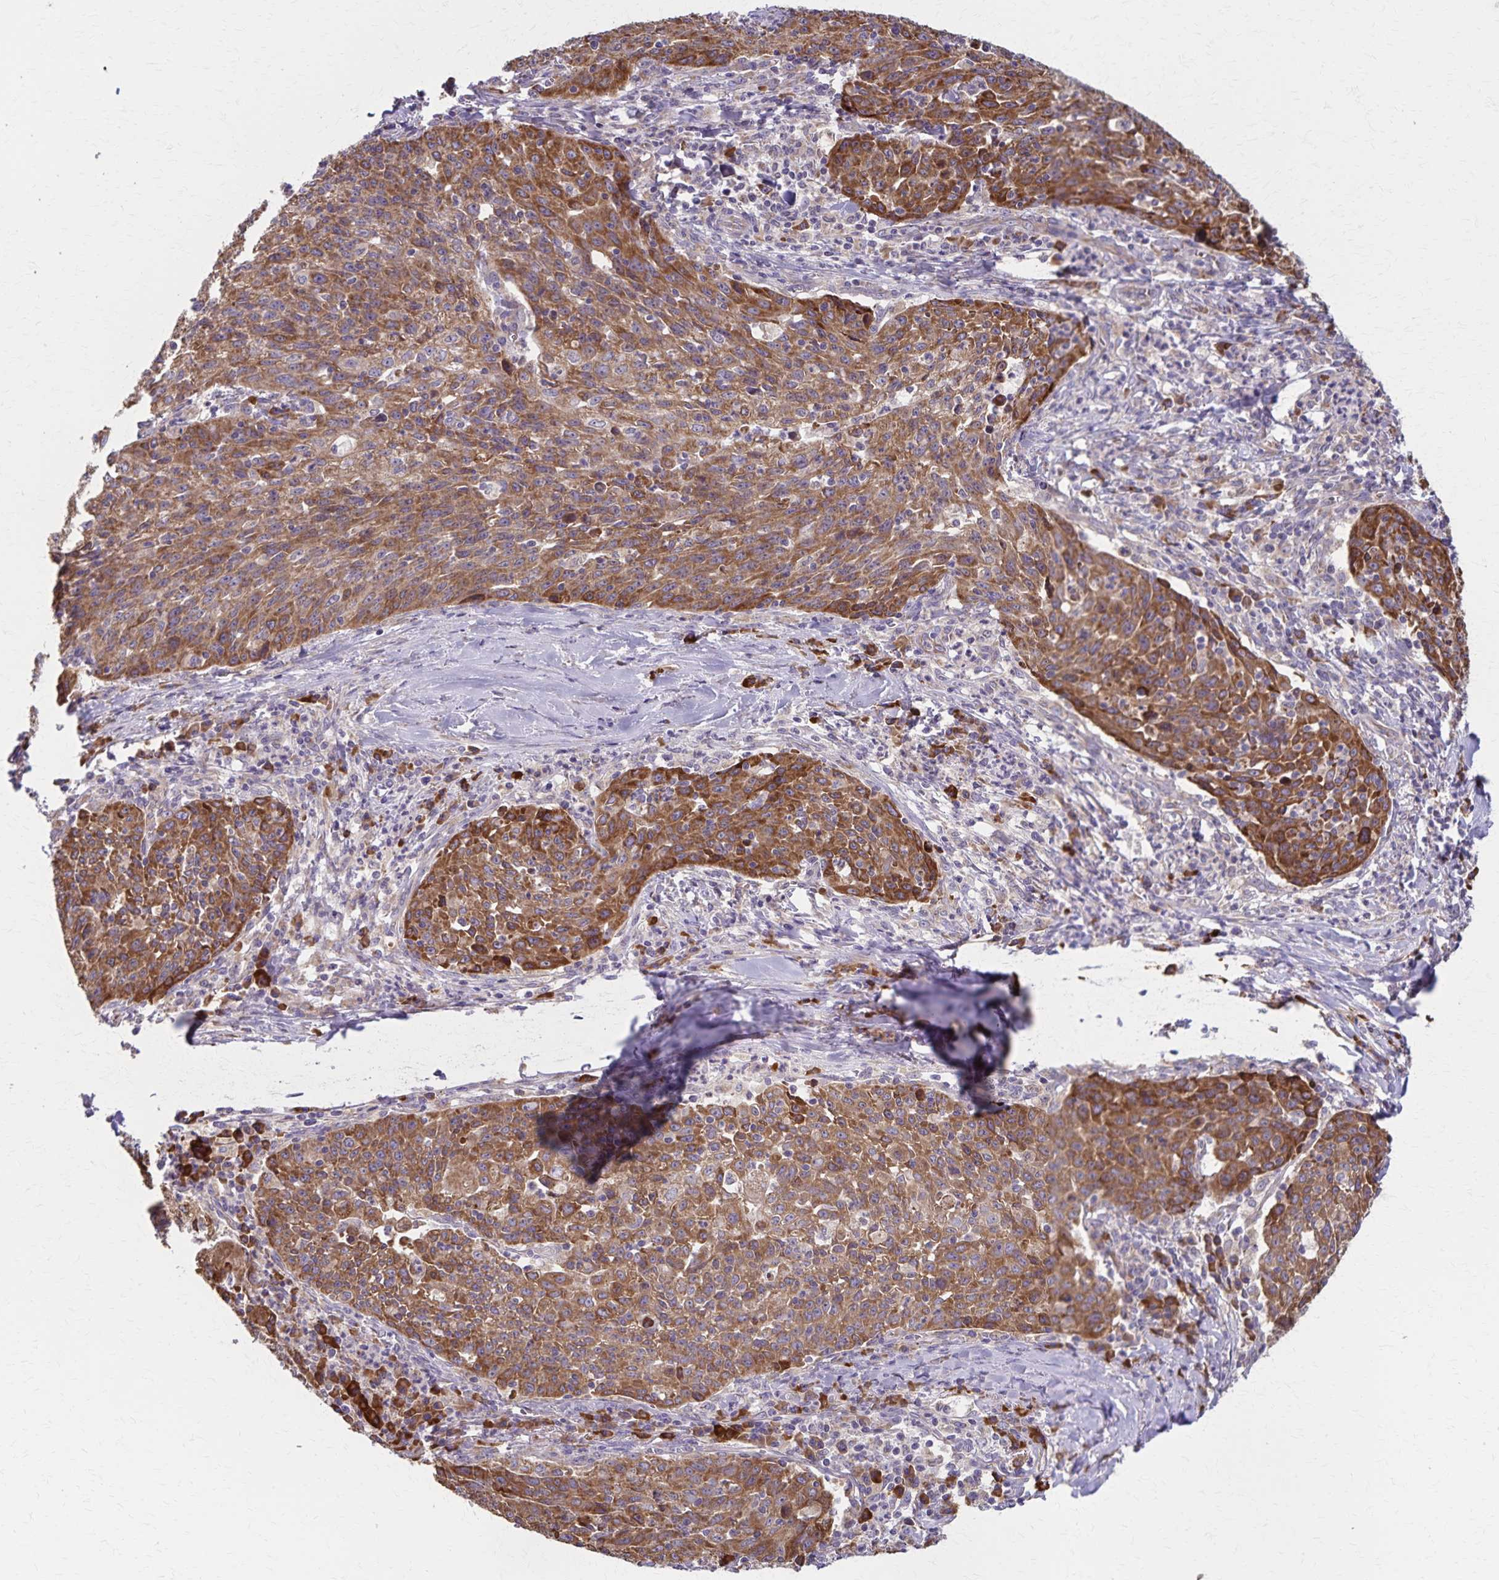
{"staining": {"intensity": "moderate", "quantity": ">75%", "location": "cytoplasmic/membranous"}, "tissue": "lung cancer", "cell_type": "Tumor cells", "image_type": "cancer", "snomed": [{"axis": "morphology", "description": "Squamous cell carcinoma, NOS"}, {"axis": "morphology", "description": "Squamous cell carcinoma, metastatic, NOS"}, {"axis": "topography", "description": "Bronchus"}, {"axis": "topography", "description": "Lung"}], "caption": "The image exhibits immunohistochemical staining of squamous cell carcinoma (lung). There is moderate cytoplasmic/membranous expression is identified in about >75% of tumor cells.", "gene": "RNF10", "patient": {"sex": "male", "age": 62}}